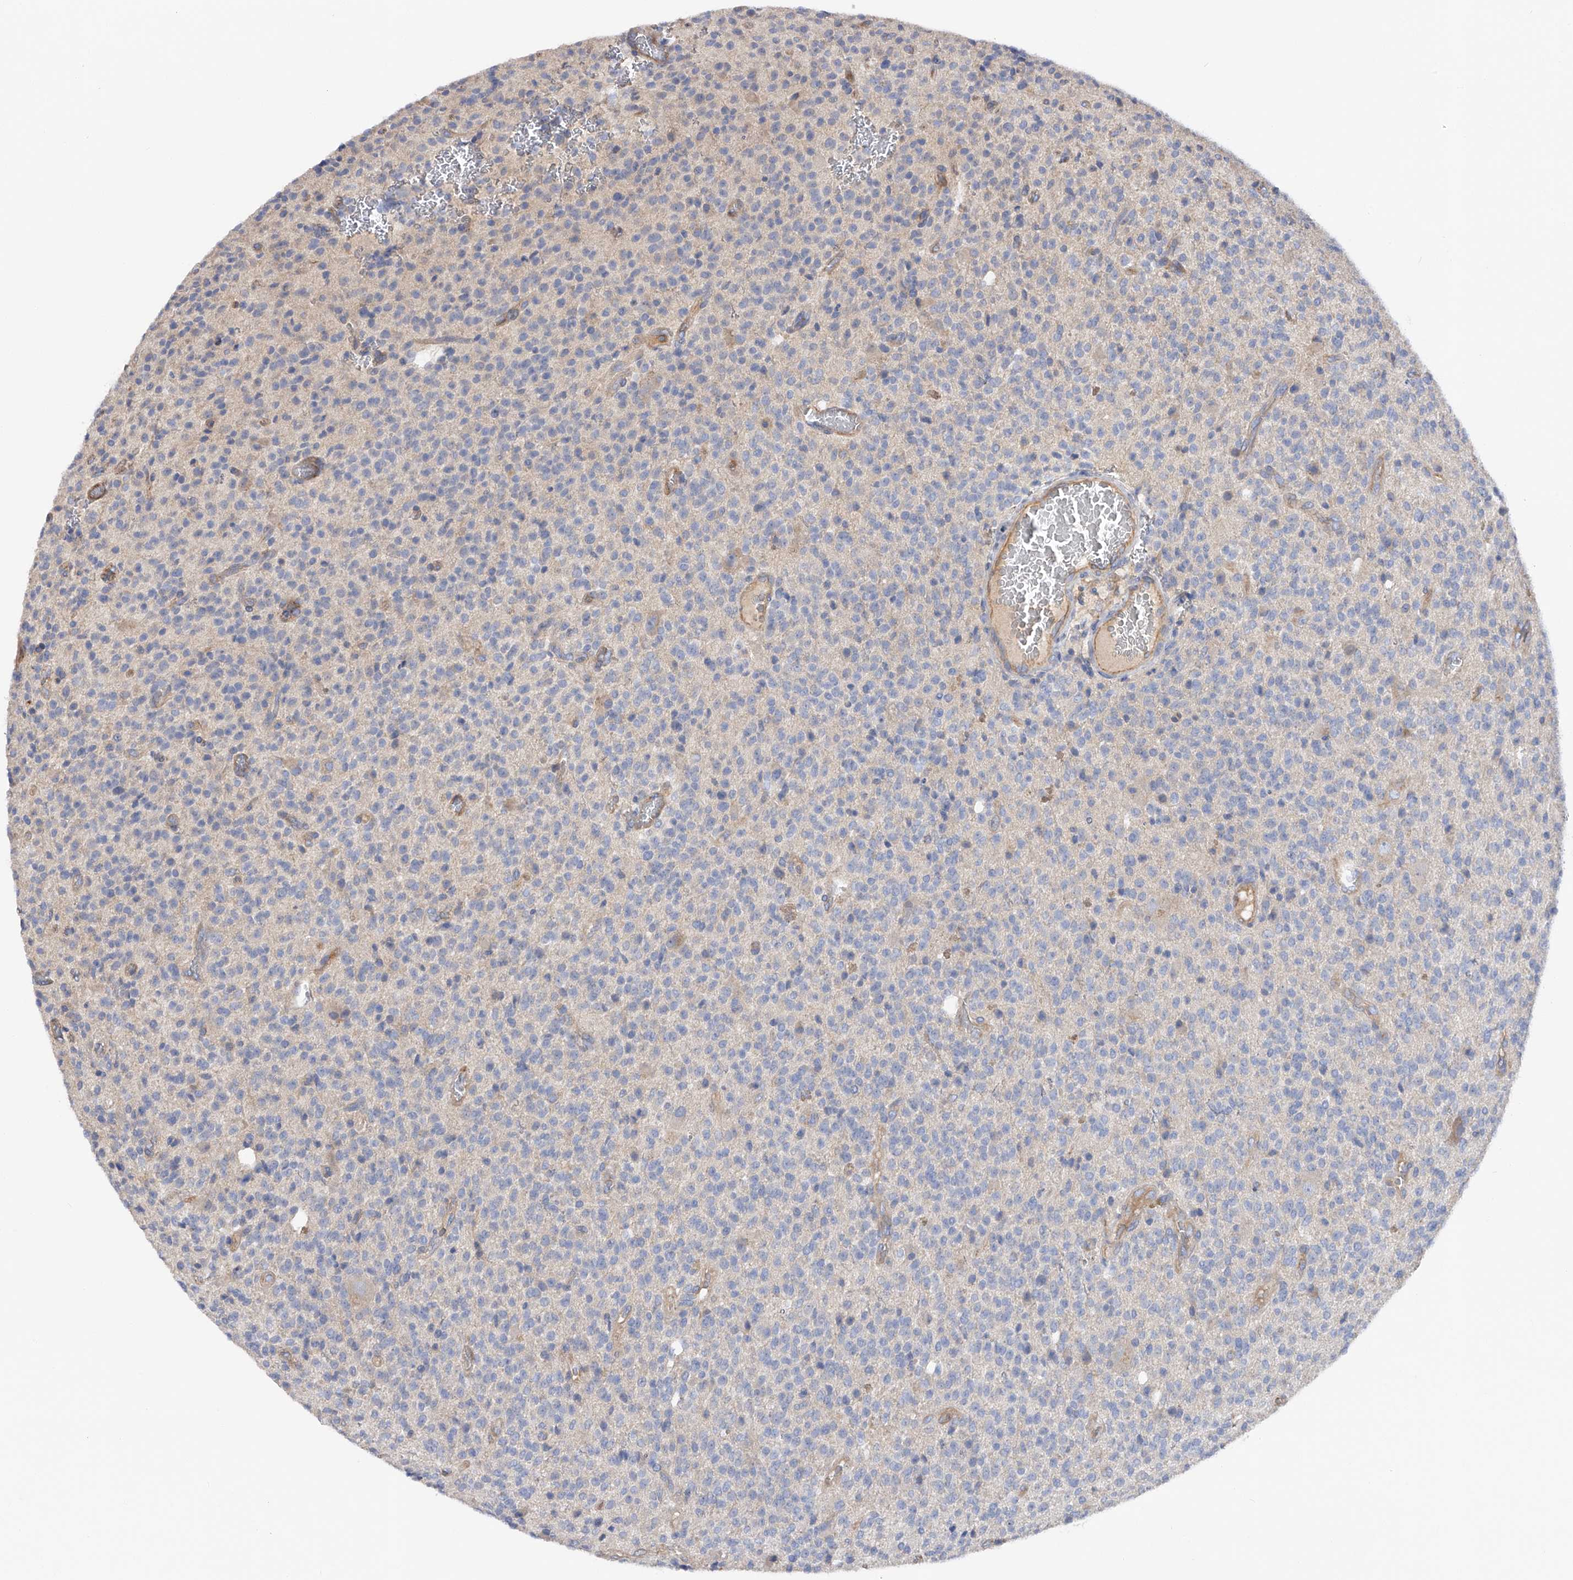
{"staining": {"intensity": "negative", "quantity": "none", "location": "none"}, "tissue": "glioma", "cell_type": "Tumor cells", "image_type": "cancer", "snomed": [{"axis": "morphology", "description": "Glioma, malignant, High grade"}, {"axis": "topography", "description": "Brain"}], "caption": "This micrograph is of glioma stained with immunohistochemistry to label a protein in brown with the nuclei are counter-stained blue. There is no expression in tumor cells.", "gene": "RWDD2A", "patient": {"sex": "male", "age": 34}}